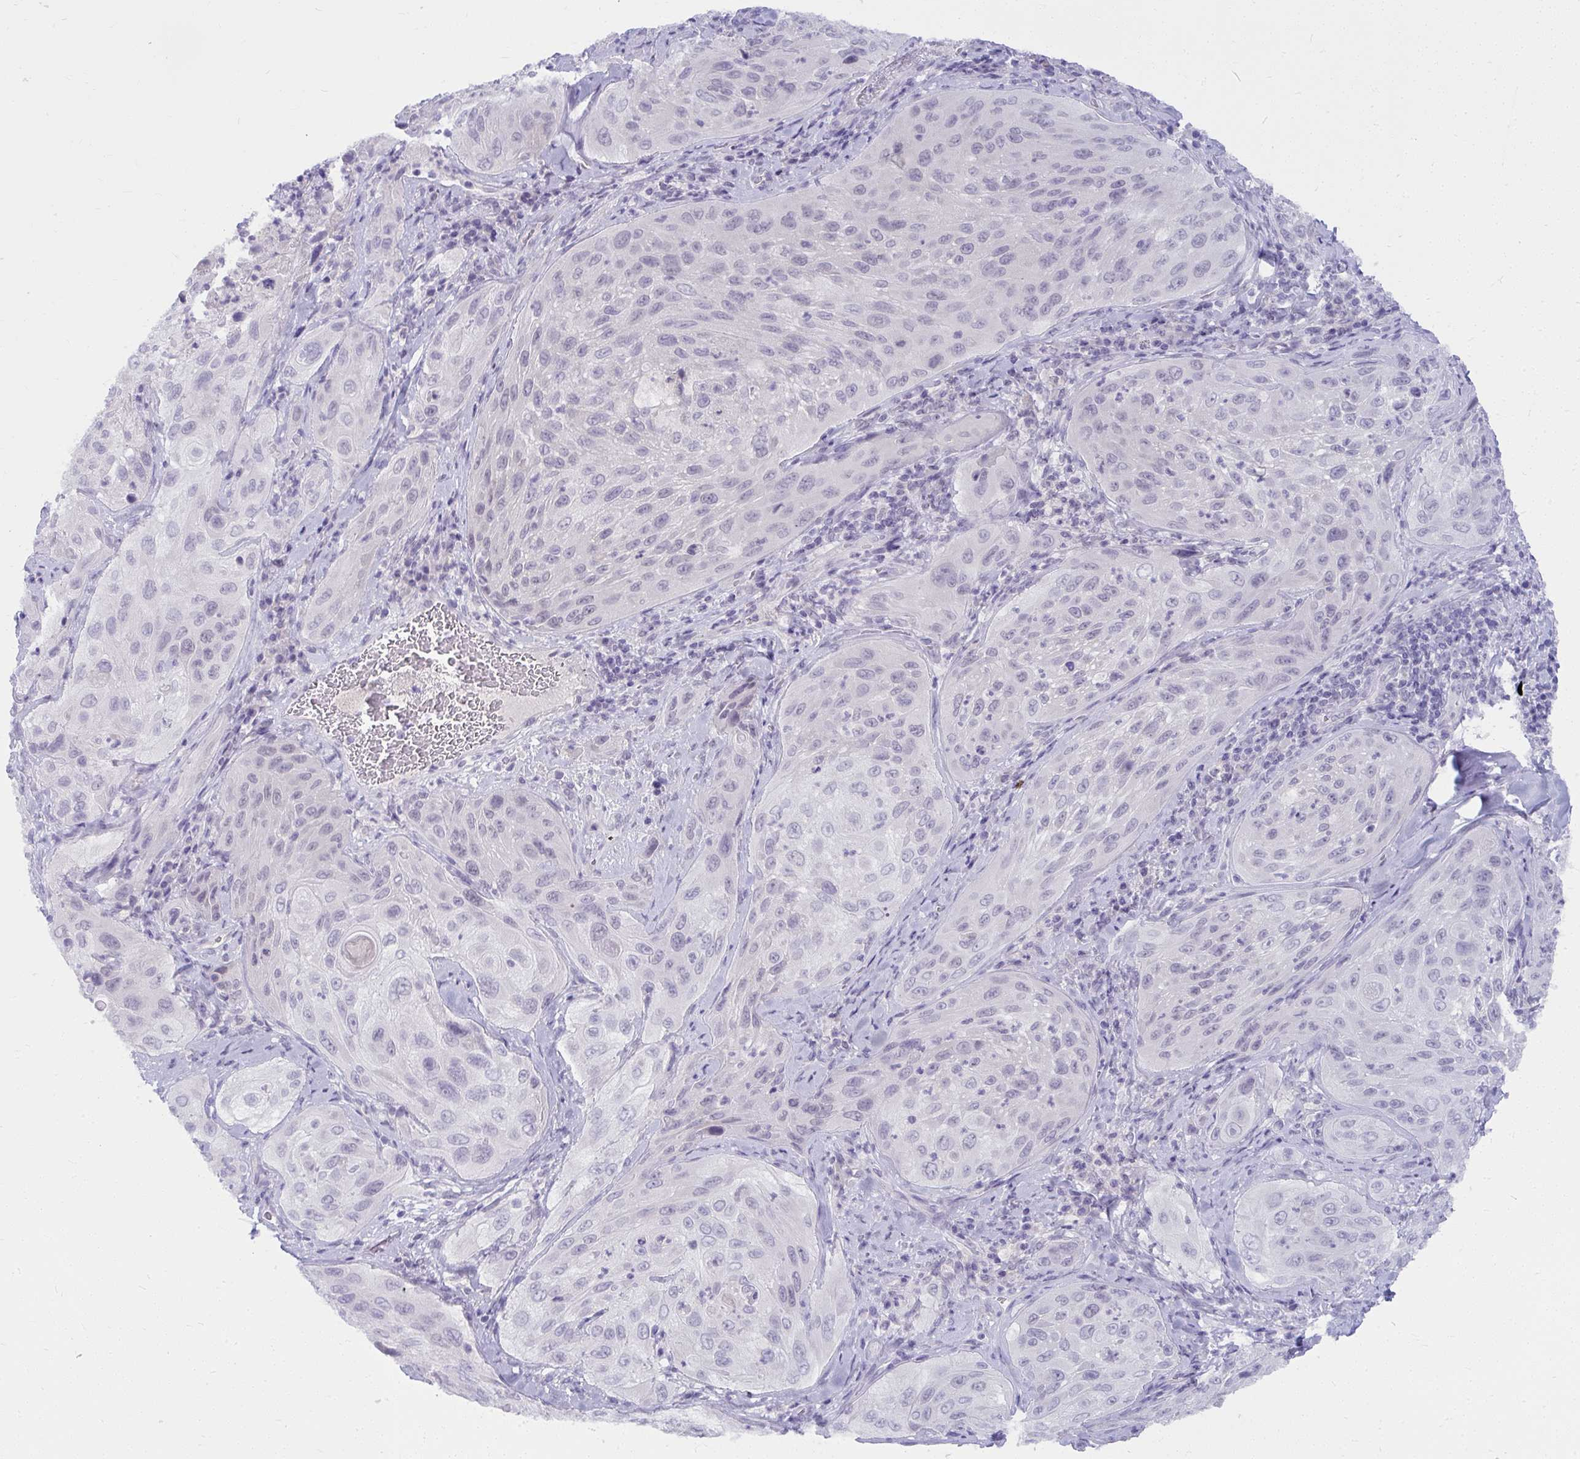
{"staining": {"intensity": "negative", "quantity": "none", "location": "none"}, "tissue": "cervical cancer", "cell_type": "Tumor cells", "image_type": "cancer", "snomed": [{"axis": "morphology", "description": "Squamous cell carcinoma, NOS"}, {"axis": "topography", "description": "Cervix"}], "caption": "IHC histopathology image of cervical cancer stained for a protein (brown), which demonstrates no positivity in tumor cells. Nuclei are stained in blue.", "gene": "UGT3A2", "patient": {"sex": "female", "age": 42}}